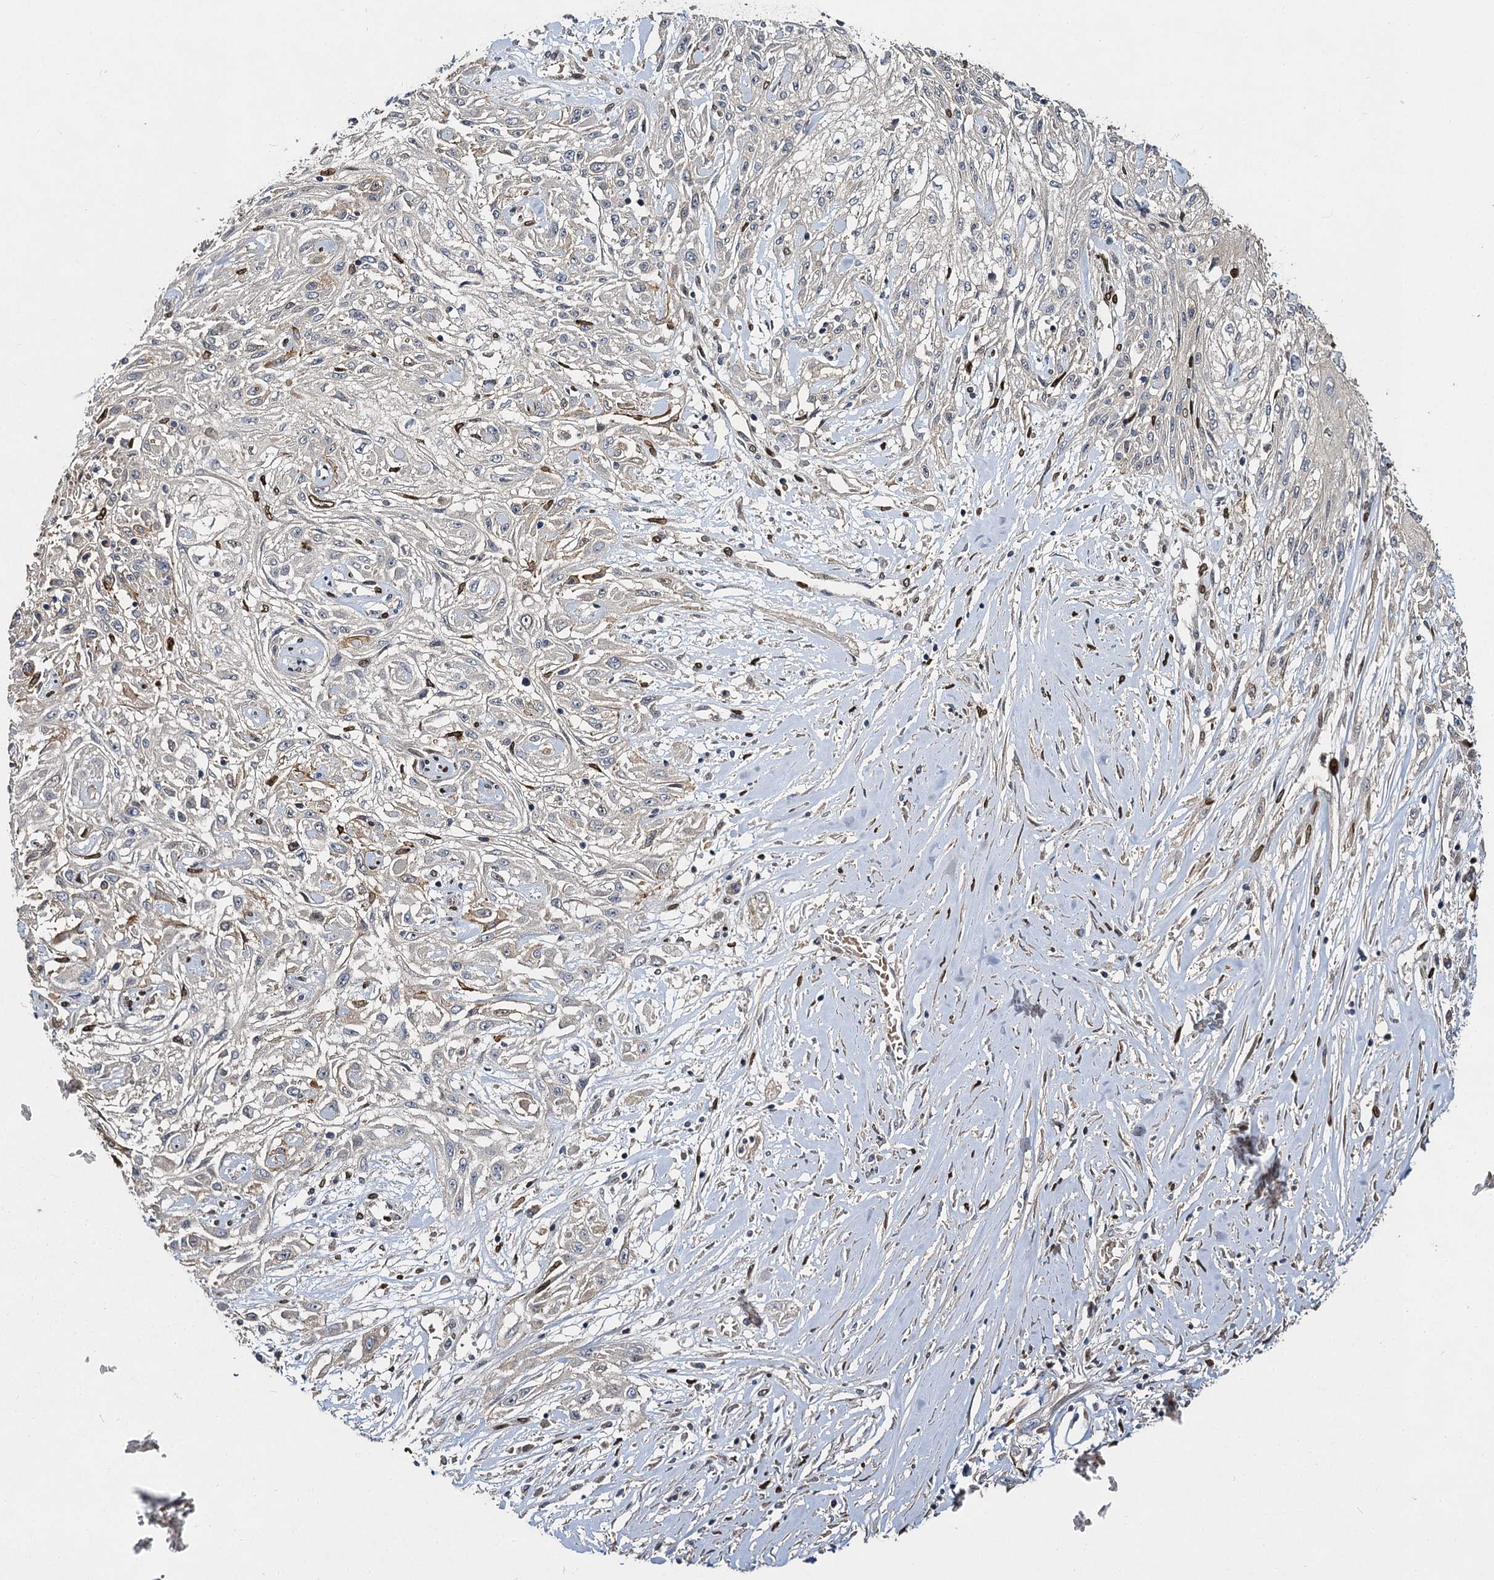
{"staining": {"intensity": "negative", "quantity": "none", "location": "none"}, "tissue": "skin cancer", "cell_type": "Tumor cells", "image_type": "cancer", "snomed": [{"axis": "morphology", "description": "Squamous cell carcinoma, NOS"}, {"axis": "morphology", "description": "Squamous cell carcinoma, metastatic, NOS"}, {"axis": "topography", "description": "Skin"}, {"axis": "topography", "description": "Lymph node"}], "caption": "This is a micrograph of immunohistochemistry (IHC) staining of skin cancer (metastatic squamous cell carcinoma), which shows no positivity in tumor cells.", "gene": "SLC11A2", "patient": {"sex": "male", "age": 75}}